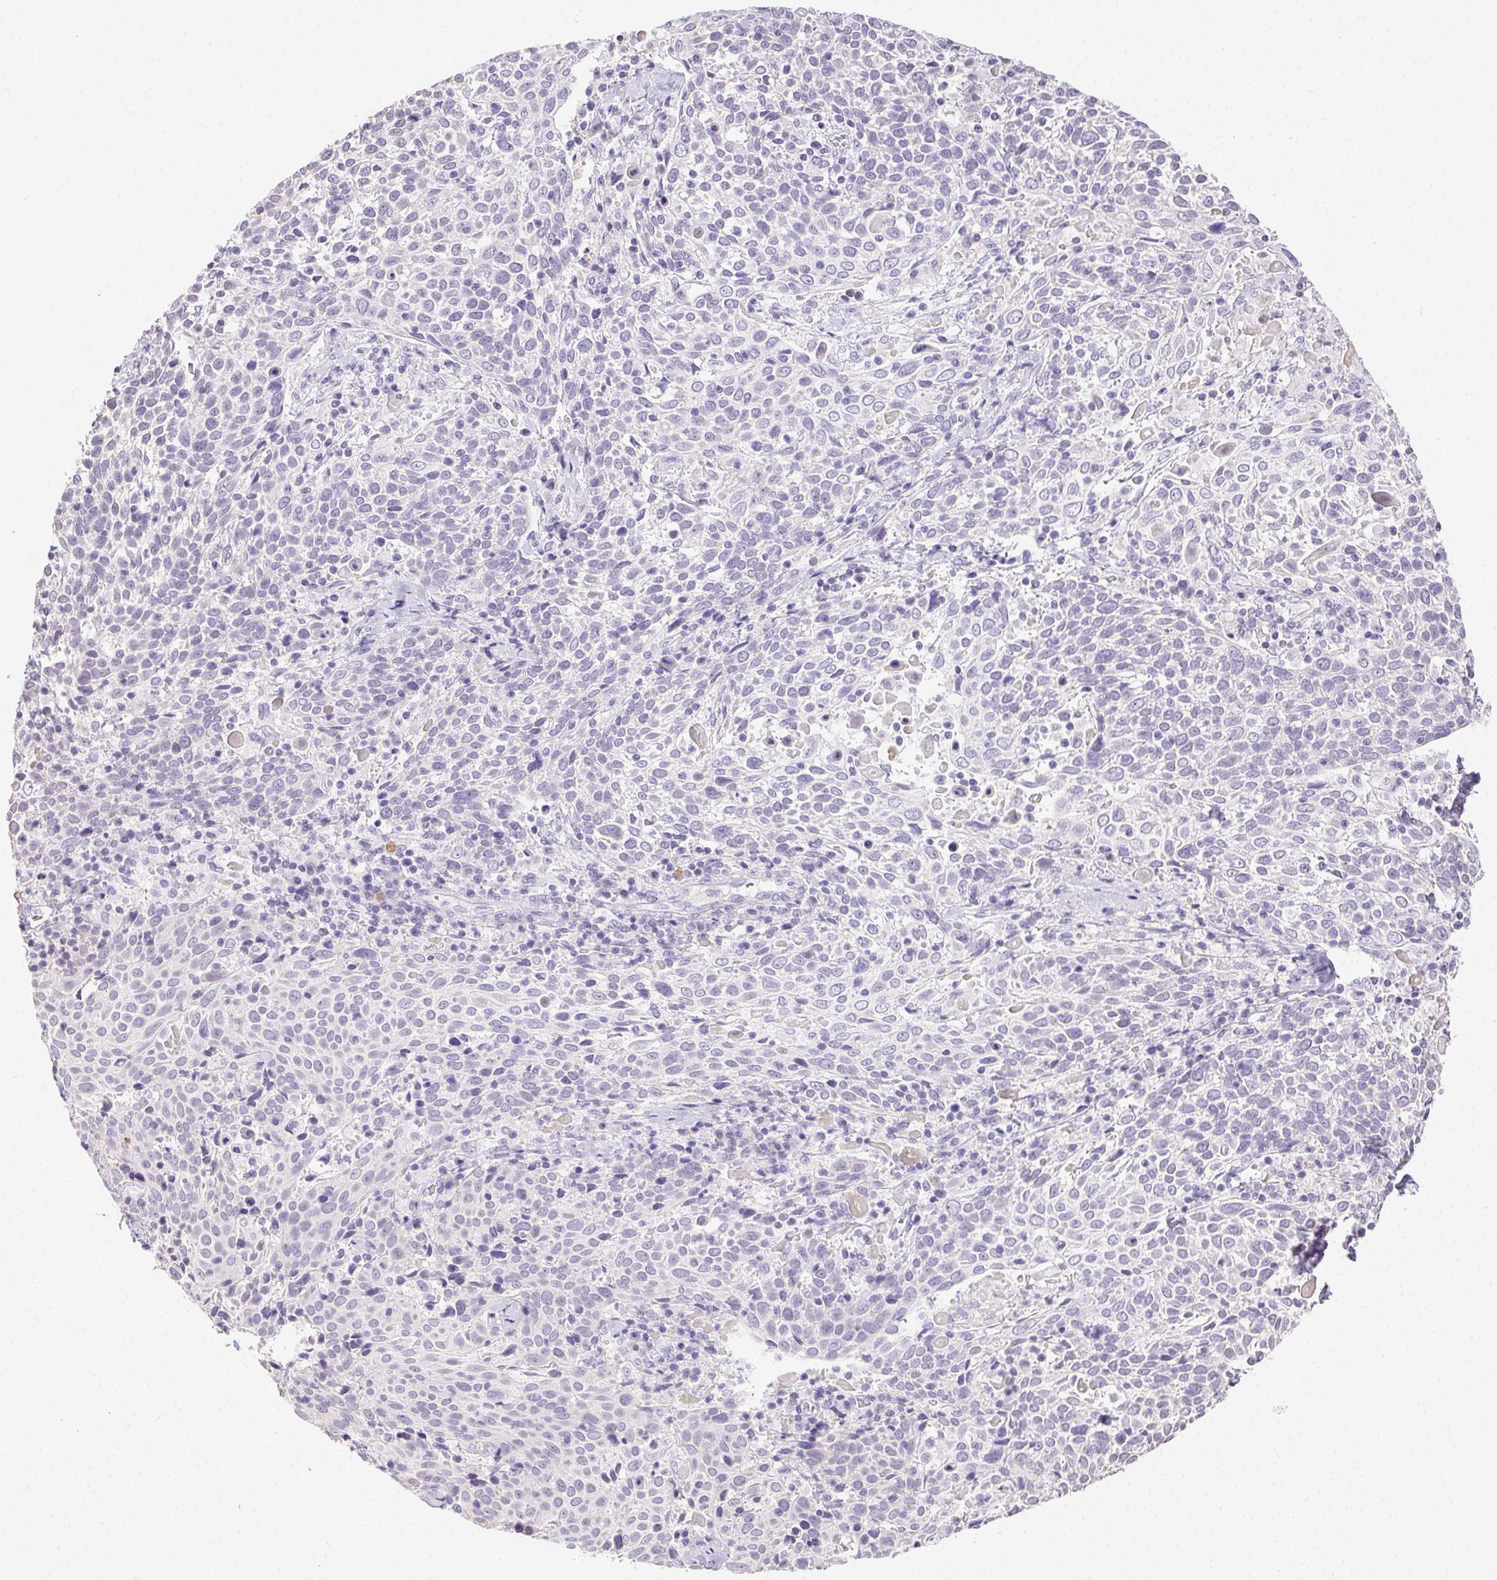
{"staining": {"intensity": "negative", "quantity": "none", "location": "none"}, "tissue": "cervical cancer", "cell_type": "Tumor cells", "image_type": "cancer", "snomed": [{"axis": "morphology", "description": "Squamous cell carcinoma, NOS"}, {"axis": "topography", "description": "Cervix"}], "caption": "This is an immunohistochemistry (IHC) histopathology image of human cervical squamous cell carcinoma. There is no staining in tumor cells.", "gene": "SYCE2", "patient": {"sex": "female", "age": 61}}